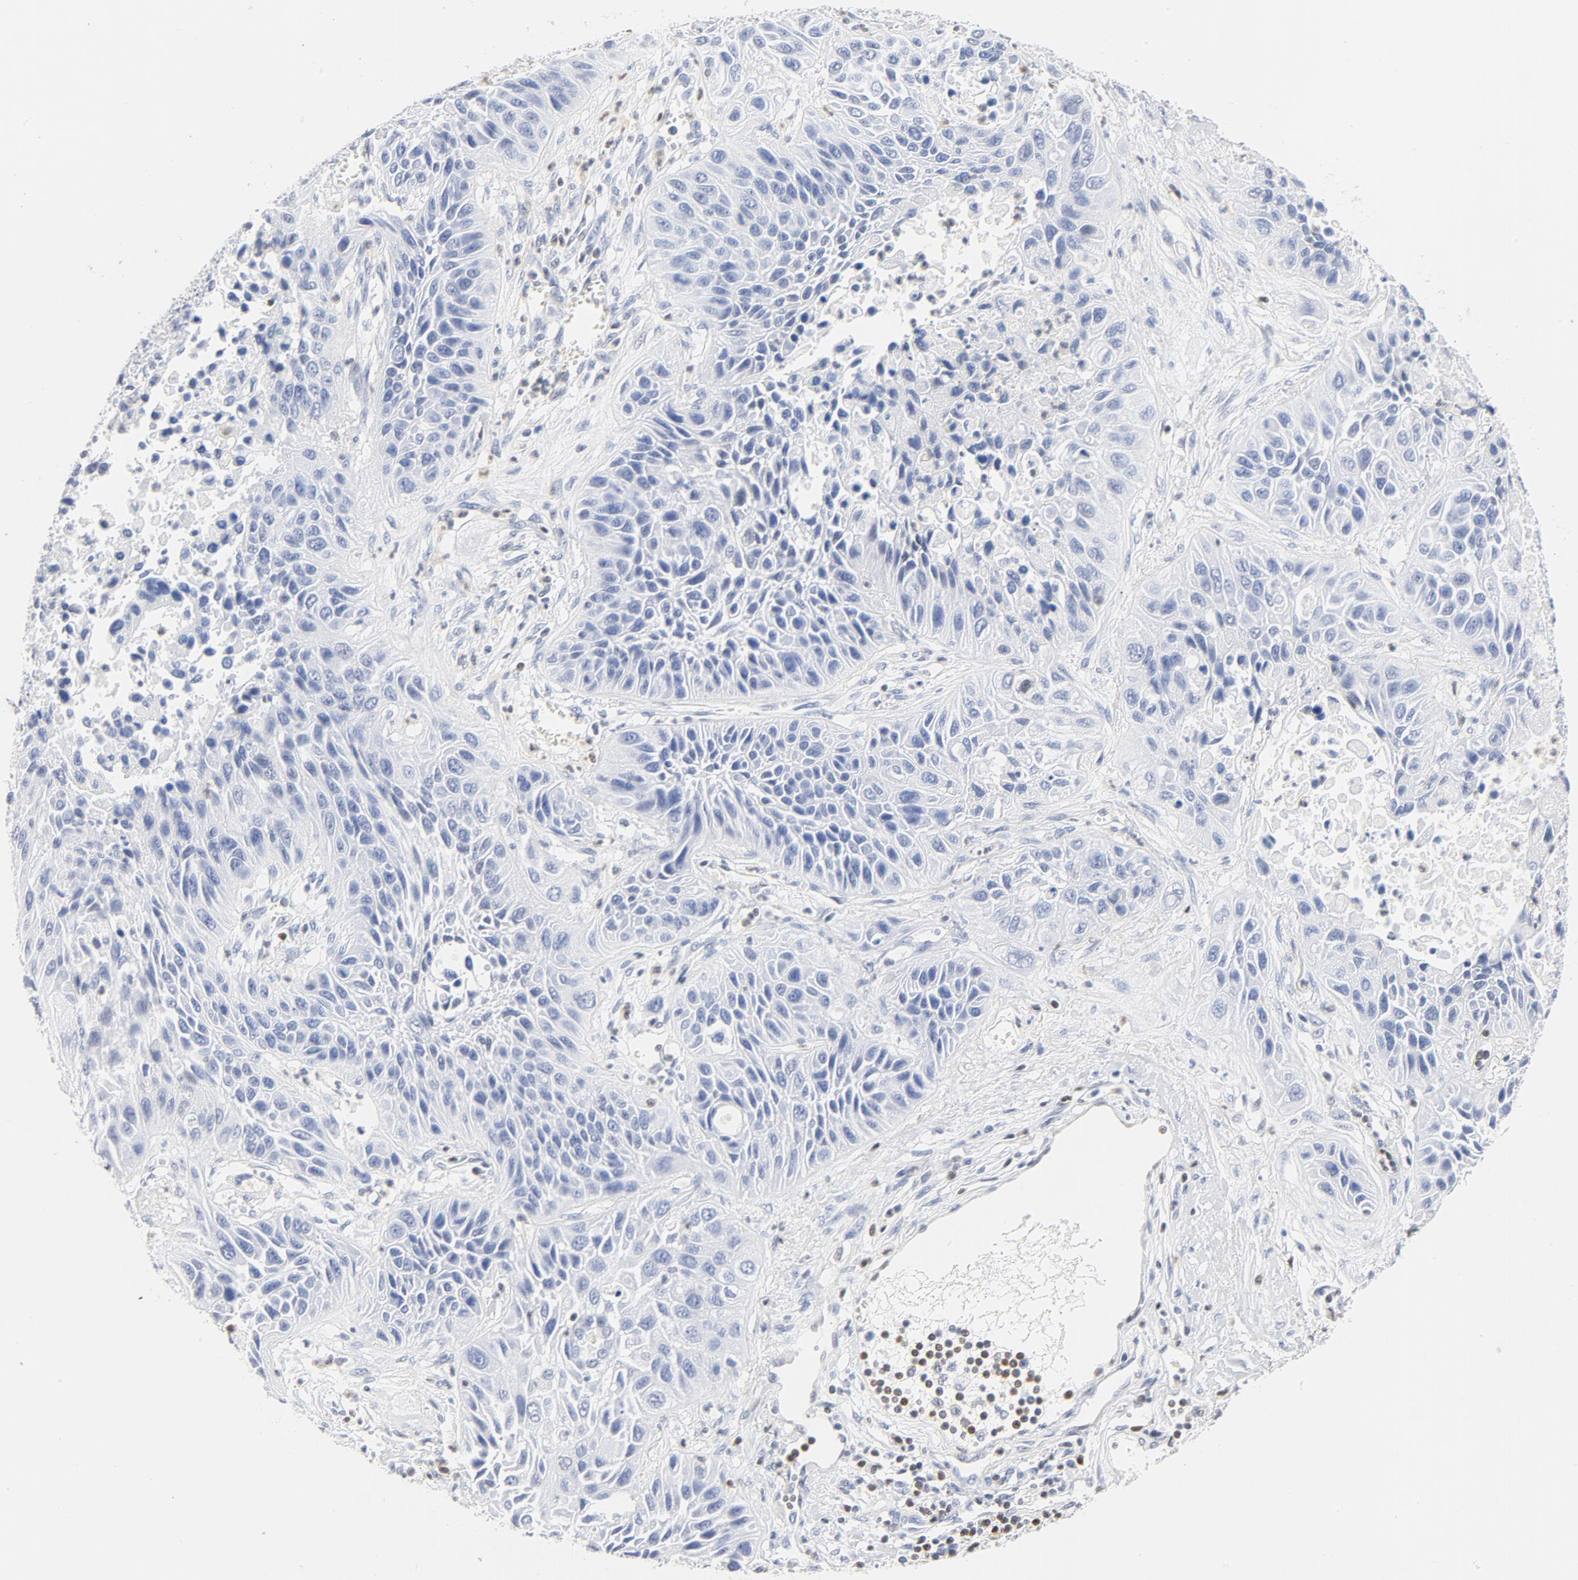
{"staining": {"intensity": "negative", "quantity": "none", "location": "none"}, "tissue": "lung cancer", "cell_type": "Tumor cells", "image_type": "cancer", "snomed": [{"axis": "morphology", "description": "Squamous cell carcinoma, NOS"}, {"axis": "topography", "description": "Lung"}], "caption": "This is a image of immunohistochemistry (IHC) staining of lung cancer (squamous cell carcinoma), which shows no positivity in tumor cells.", "gene": "CDKN1B", "patient": {"sex": "female", "age": 76}}